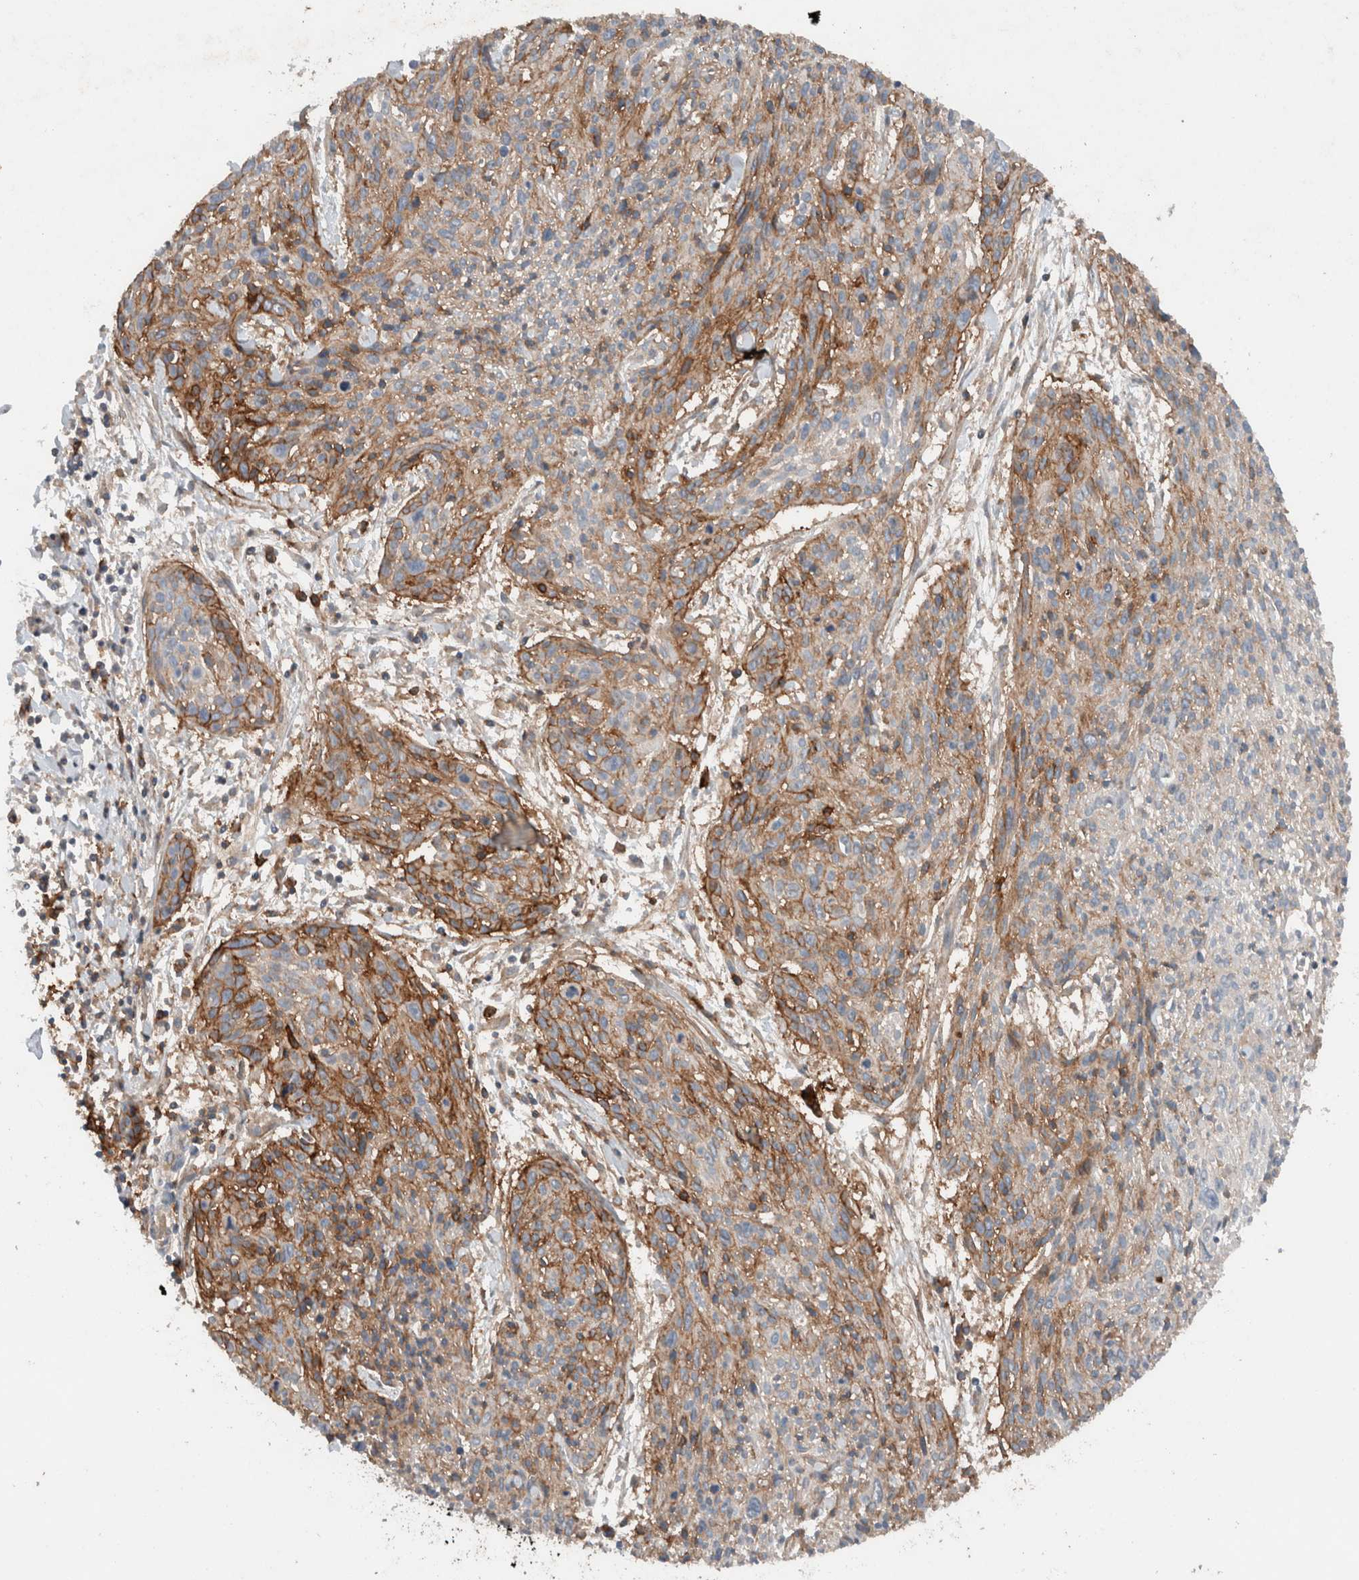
{"staining": {"intensity": "moderate", "quantity": ">75%", "location": "cytoplasmic/membranous"}, "tissue": "cervical cancer", "cell_type": "Tumor cells", "image_type": "cancer", "snomed": [{"axis": "morphology", "description": "Squamous cell carcinoma, NOS"}, {"axis": "topography", "description": "Cervix"}], "caption": "Human squamous cell carcinoma (cervical) stained with a protein marker reveals moderate staining in tumor cells.", "gene": "UGCG", "patient": {"sex": "female", "age": 51}}